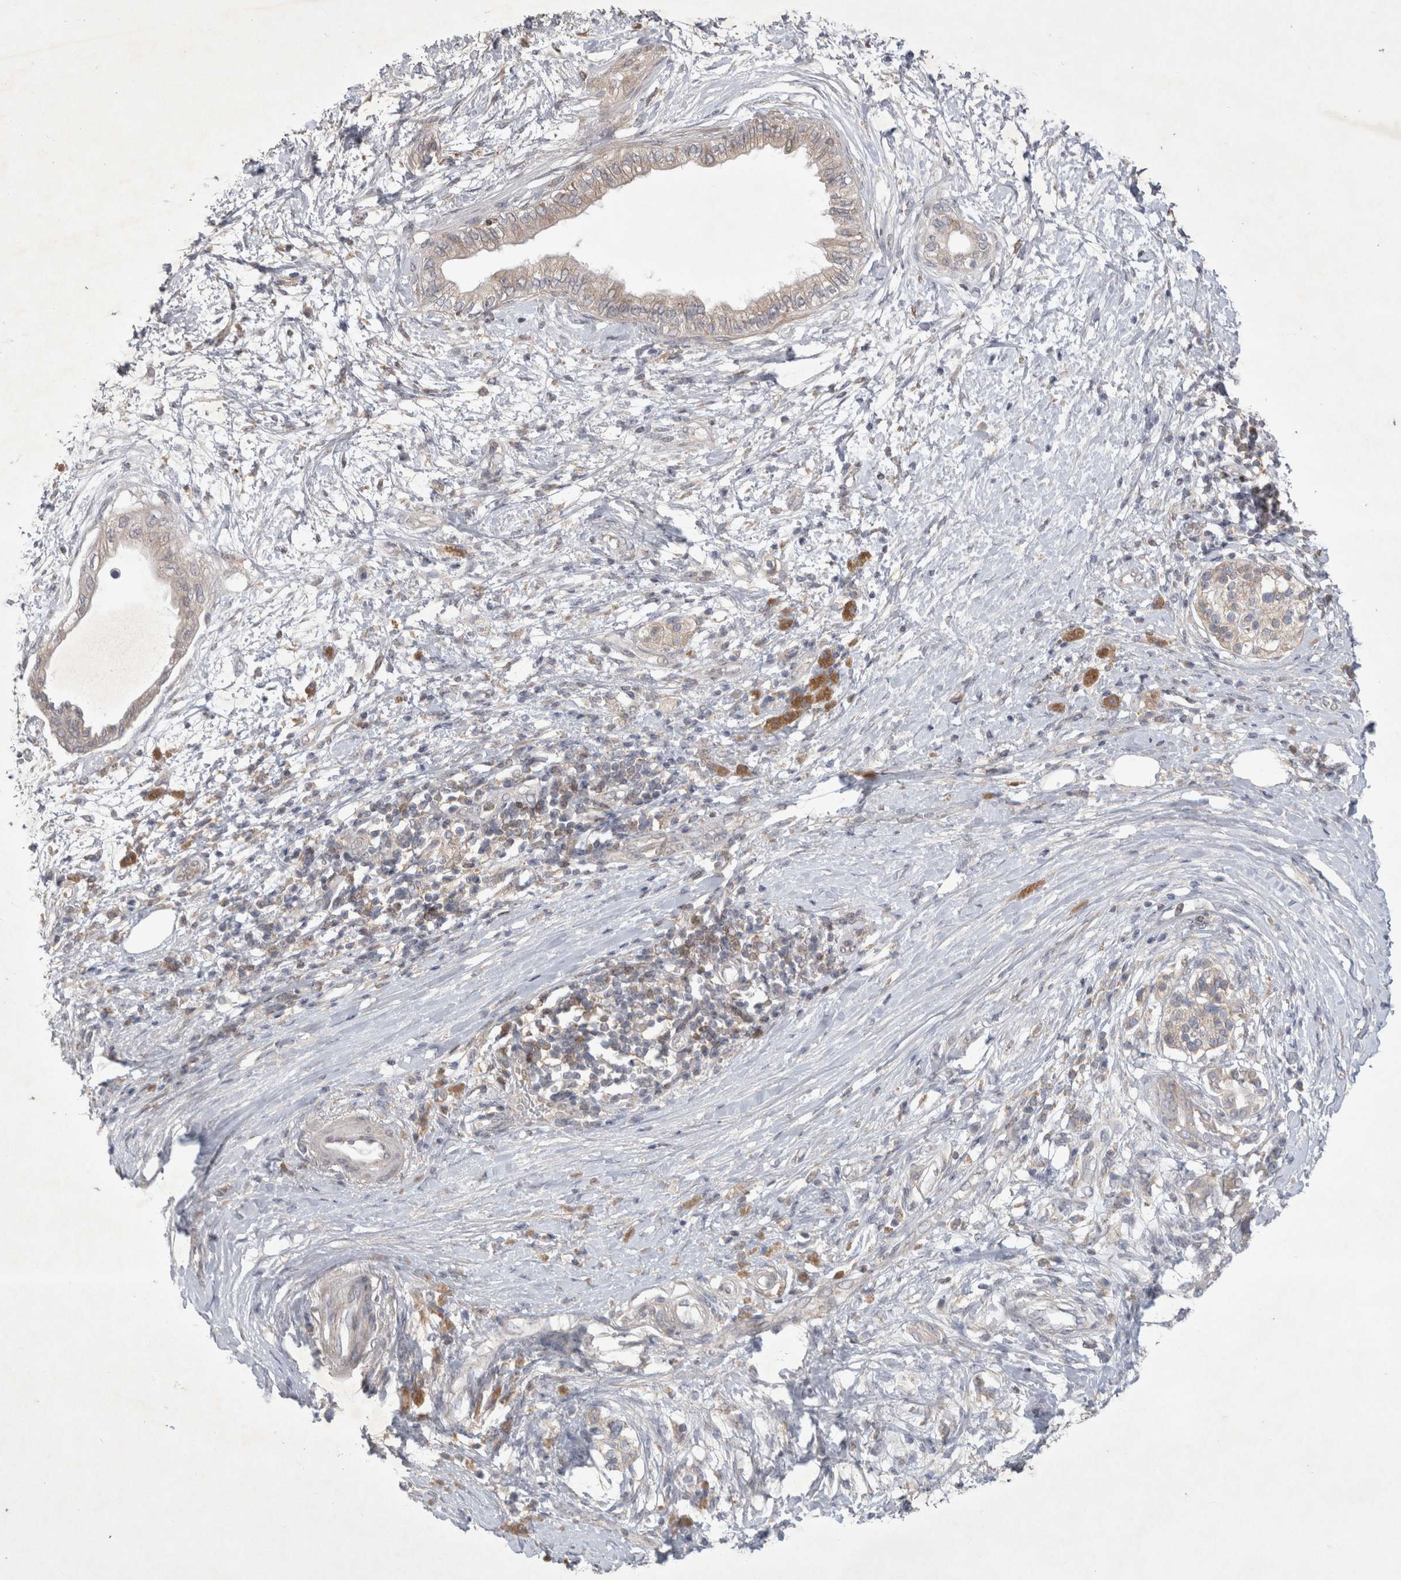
{"staining": {"intensity": "weak", "quantity": "<25%", "location": "cytoplasmic/membranous"}, "tissue": "pancreatic cancer", "cell_type": "Tumor cells", "image_type": "cancer", "snomed": [{"axis": "morphology", "description": "Normal tissue, NOS"}, {"axis": "morphology", "description": "Adenocarcinoma, NOS"}, {"axis": "topography", "description": "Pancreas"}, {"axis": "topography", "description": "Duodenum"}], "caption": "Immunohistochemical staining of pancreatic cancer (adenocarcinoma) demonstrates no significant staining in tumor cells.", "gene": "SRD5A3", "patient": {"sex": "female", "age": 60}}